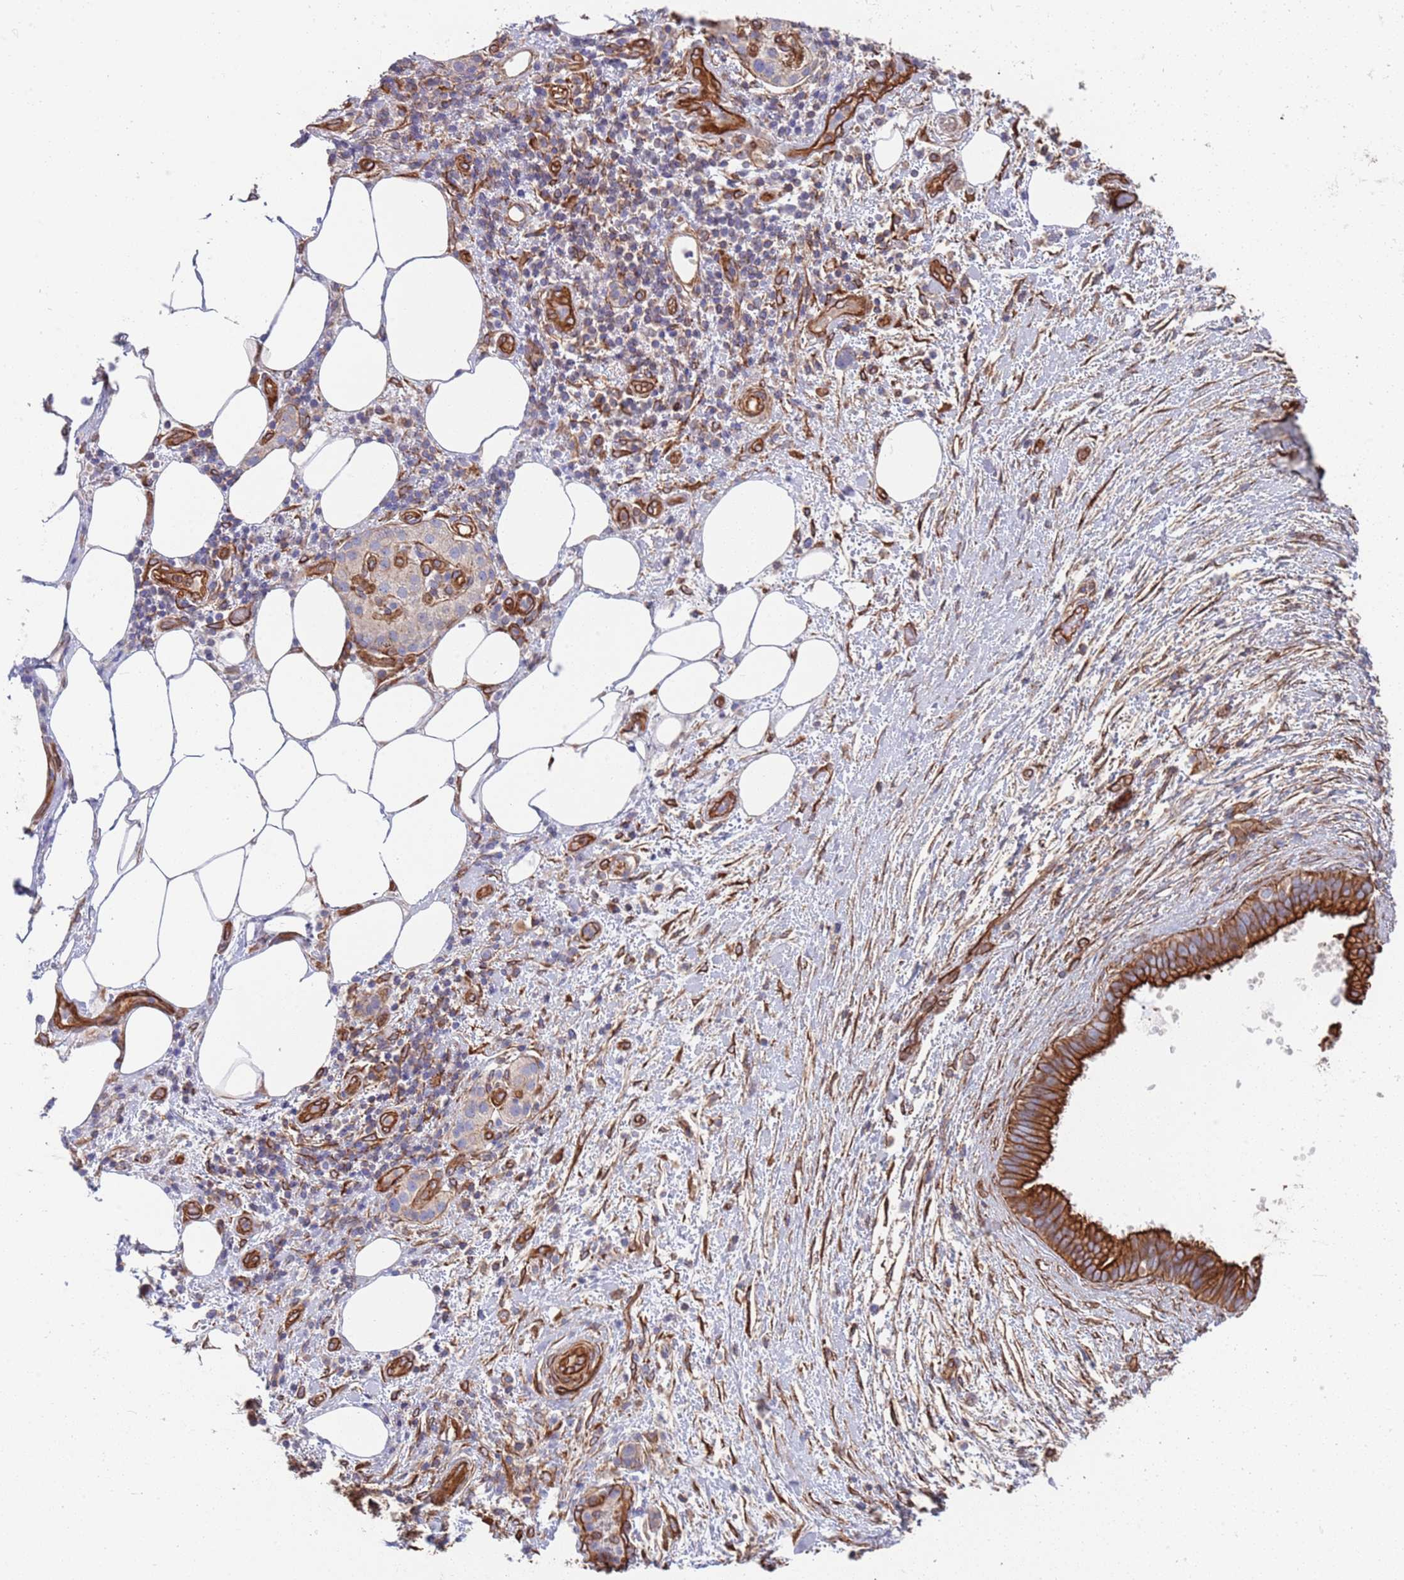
{"staining": {"intensity": "strong", "quantity": ">75%", "location": "cytoplasmic/membranous"}, "tissue": "pancreatic cancer", "cell_type": "Tumor cells", "image_type": "cancer", "snomed": [{"axis": "morphology", "description": "Adenocarcinoma, NOS"}, {"axis": "topography", "description": "Pancreas"}], "caption": "Pancreatic cancer (adenocarcinoma) stained for a protein demonstrates strong cytoplasmic/membranous positivity in tumor cells.", "gene": "JAKMIP2", "patient": {"sex": "female", "age": 61}}